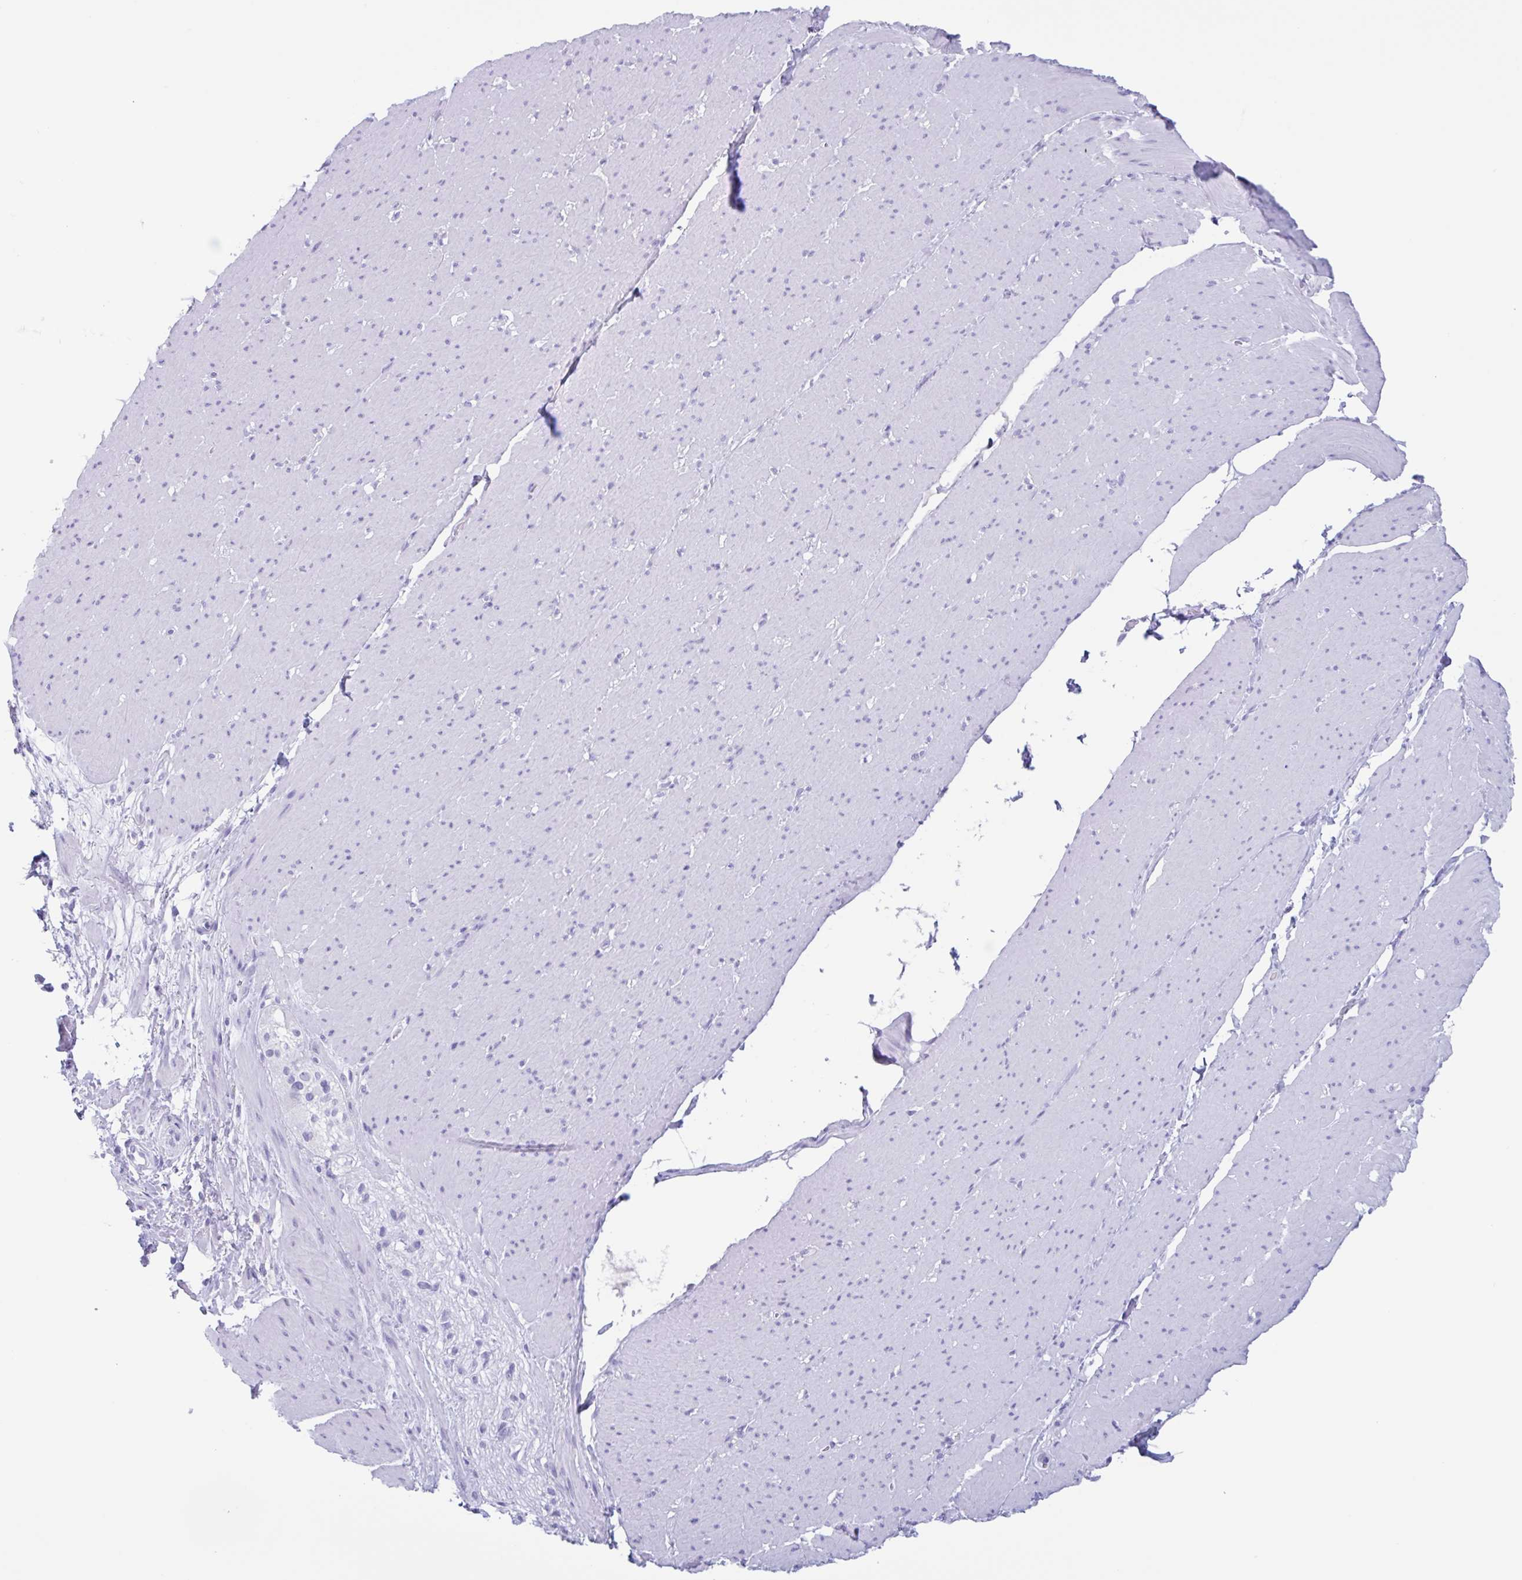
{"staining": {"intensity": "negative", "quantity": "none", "location": "none"}, "tissue": "smooth muscle", "cell_type": "Smooth muscle cells", "image_type": "normal", "snomed": [{"axis": "morphology", "description": "Normal tissue, NOS"}, {"axis": "topography", "description": "Smooth muscle"}, {"axis": "topography", "description": "Rectum"}], "caption": "Immunohistochemical staining of normal human smooth muscle displays no significant positivity in smooth muscle cells. Nuclei are stained in blue.", "gene": "DTWD2", "patient": {"sex": "male", "age": 53}}